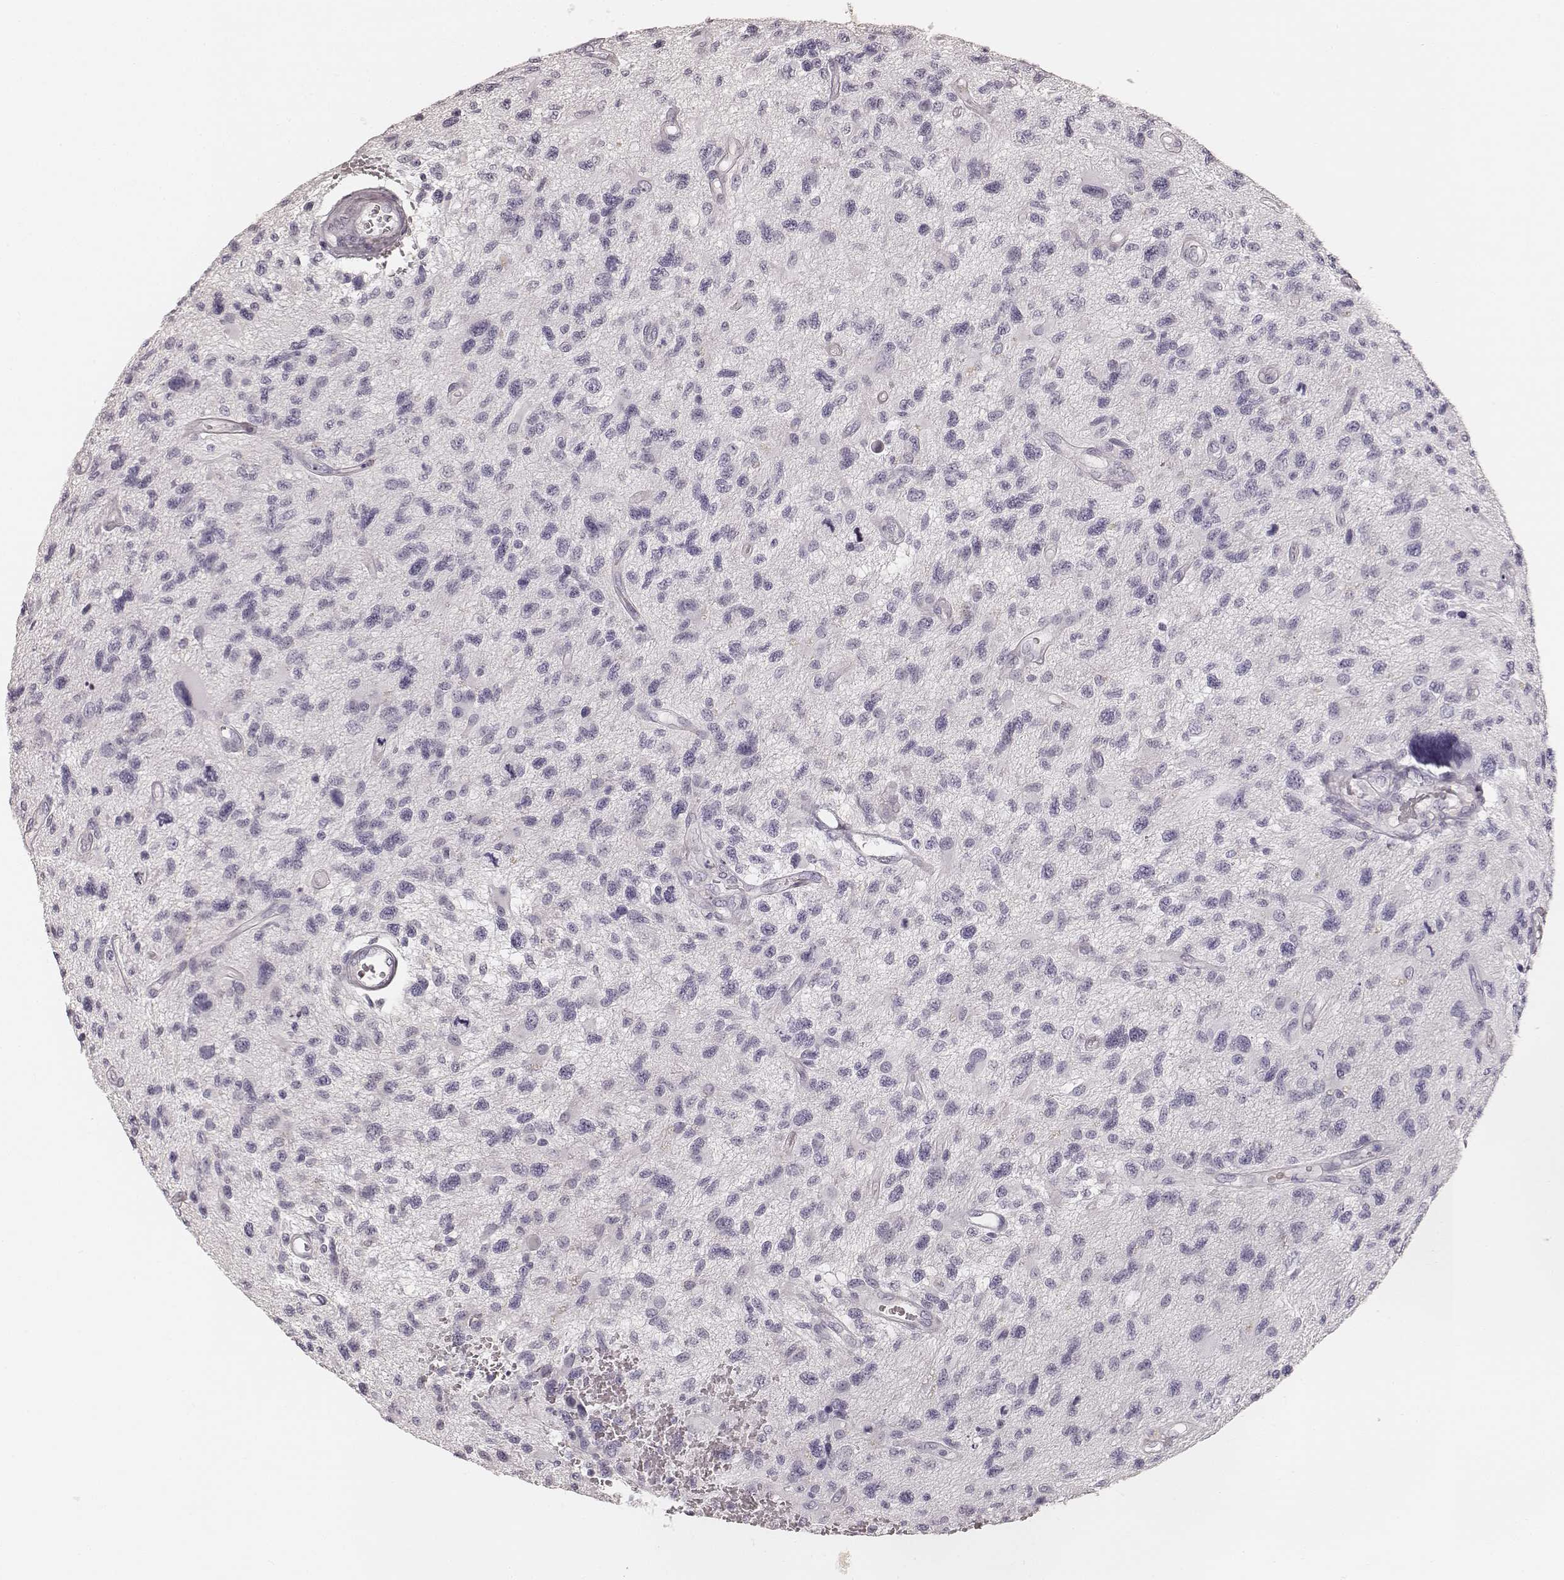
{"staining": {"intensity": "negative", "quantity": "none", "location": "none"}, "tissue": "glioma", "cell_type": "Tumor cells", "image_type": "cancer", "snomed": [{"axis": "morphology", "description": "Glioma, malignant, NOS"}, {"axis": "morphology", "description": "Glioma, malignant, High grade"}, {"axis": "topography", "description": "Brain"}], "caption": "Glioma was stained to show a protein in brown. There is no significant expression in tumor cells.", "gene": "HNF4G", "patient": {"sex": "female", "age": 71}}